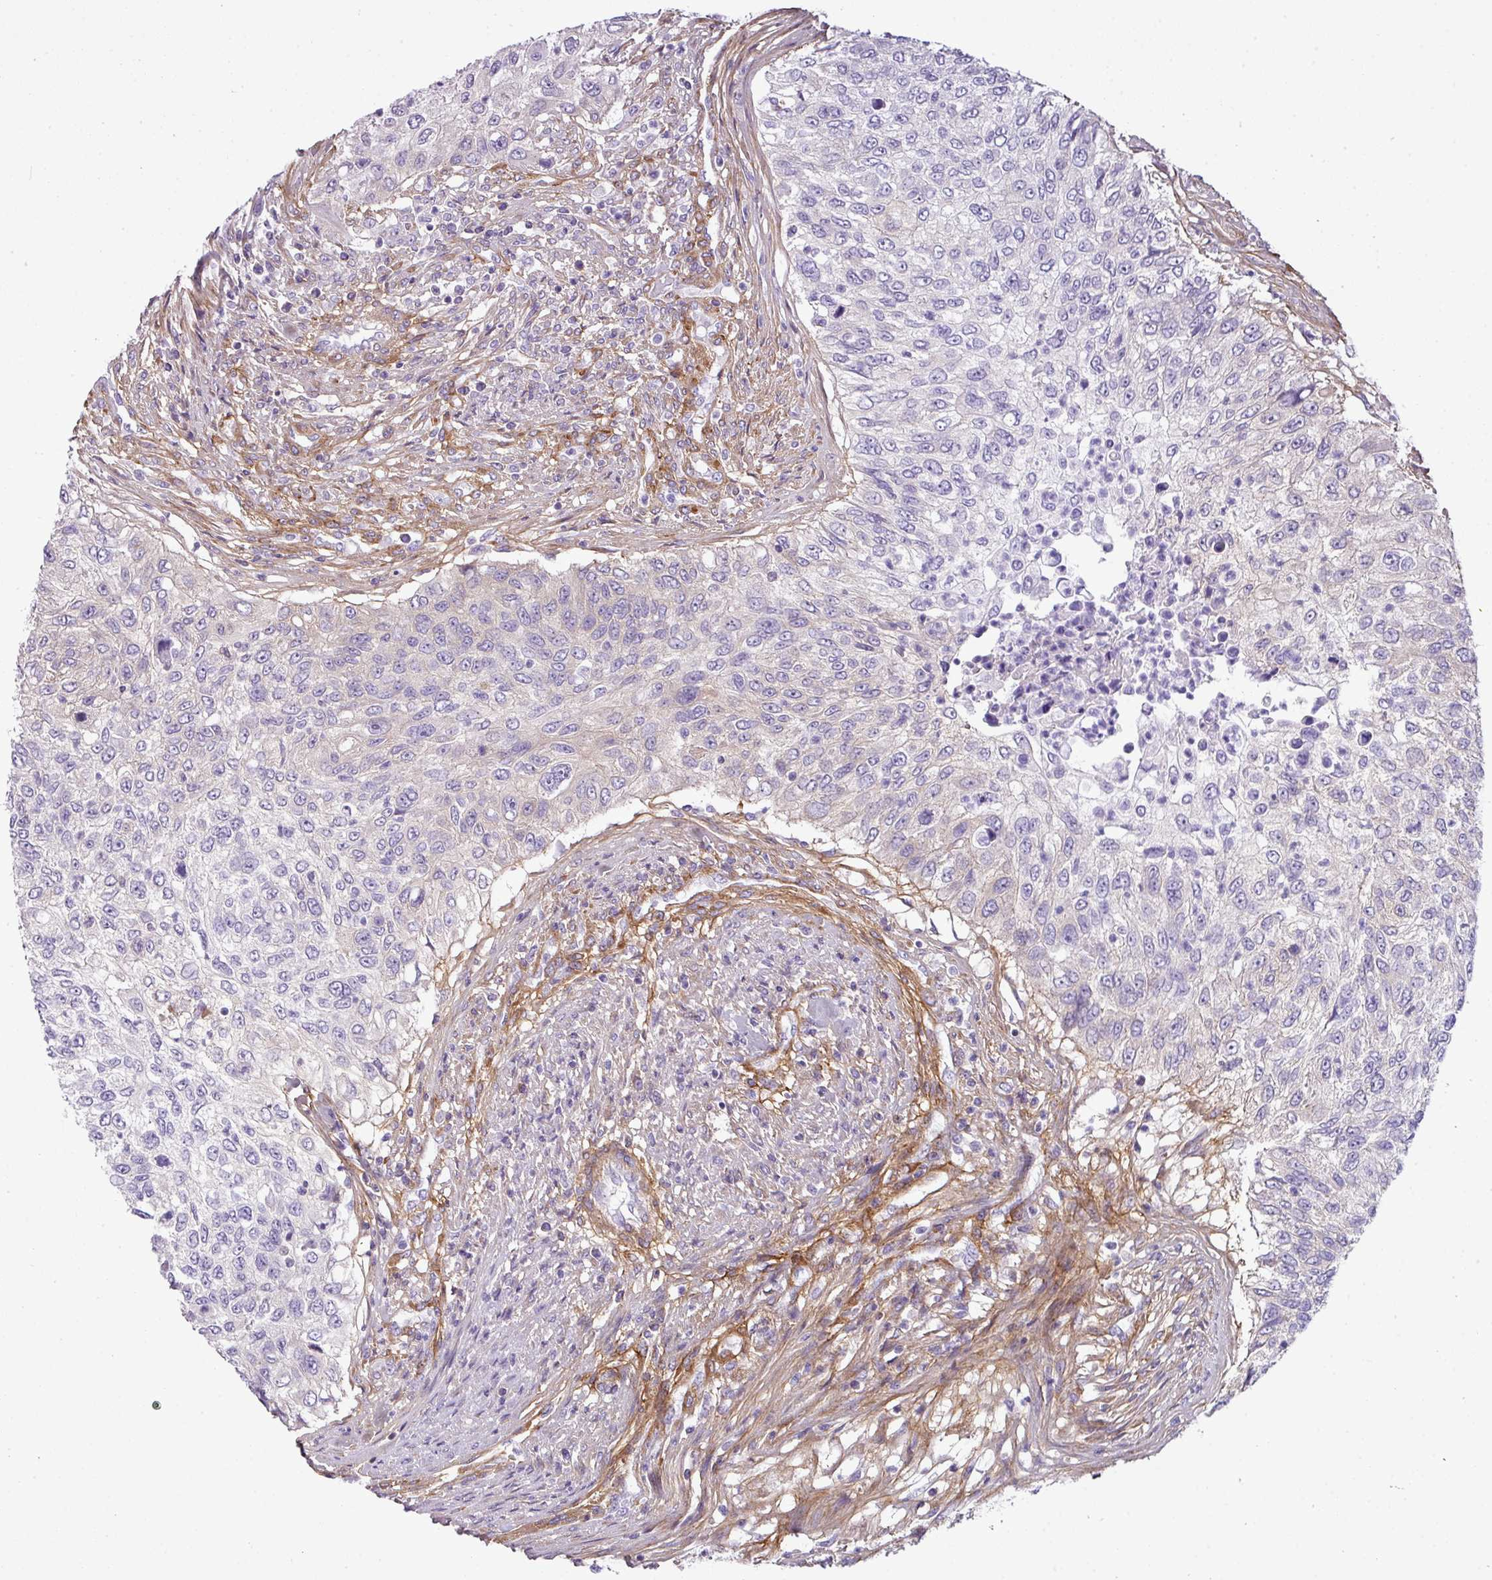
{"staining": {"intensity": "negative", "quantity": "none", "location": "none"}, "tissue": "urothelial cancer", "cell_type": "Tumor cells", "image_type": "cancer", "snomed": [{"axis": "morphology", "description": "Urothelial carcinoma, High grade"}, {"axis": "topography", "description": "Urinary bladder"}], "caption": "DAB (3,3'-diaminobenzidine) immunohistochemical staining of urothelial carcinoma (high-grade) shows no significant staining in tumor cells. (Immunohistochemistry, brightfield microscopy, high magnification).", "gene": "PARD6G", "patient": {"sex": "female", "age": 60}}